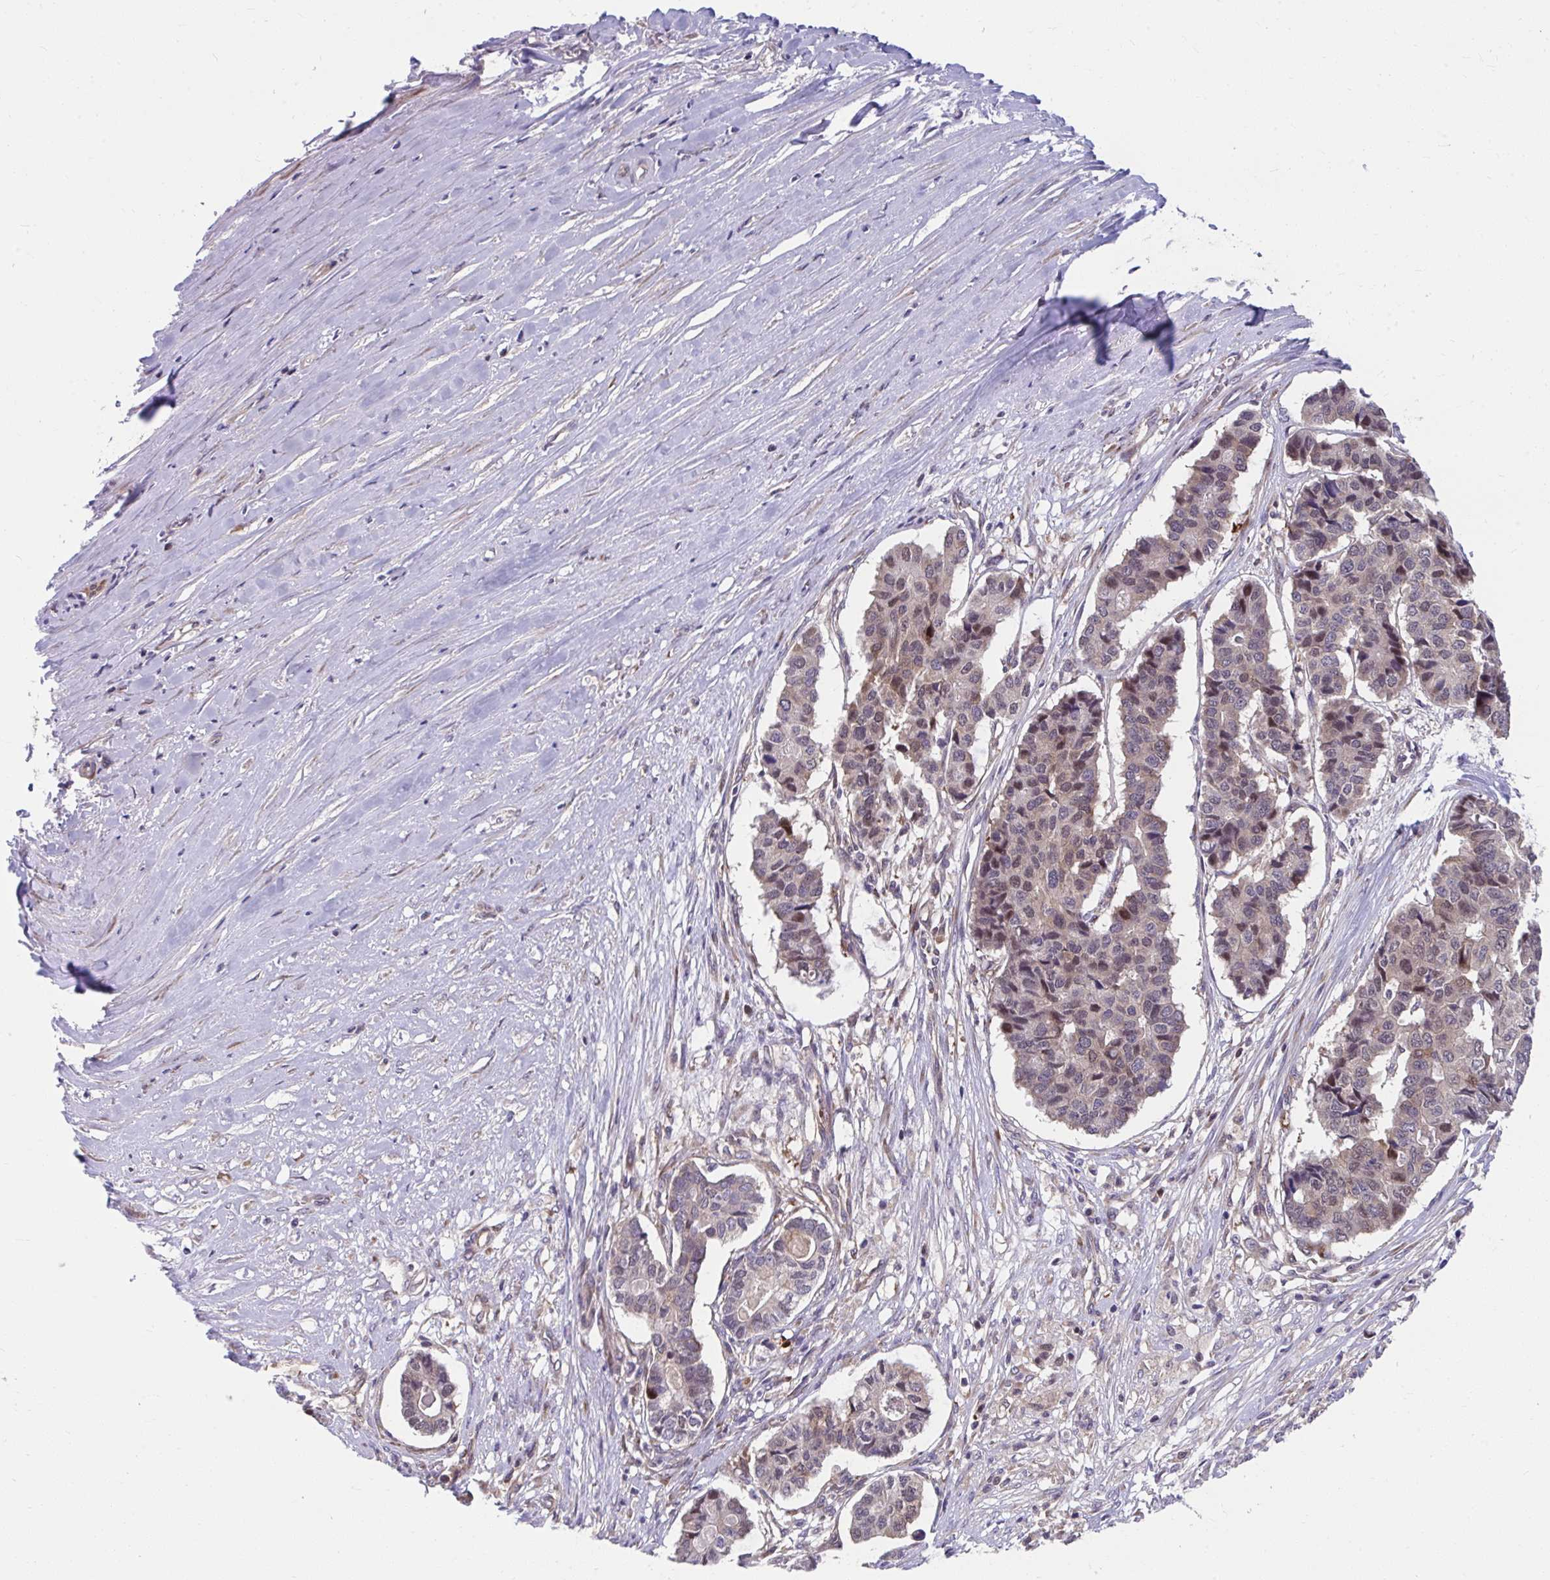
{"staining": {"intensity": "moderate", "quantity": "<25%", "location": "cytoplasmic/membranous,nuclear"}, "tissue": "pancreatic cancer", "cell_type": "Tumor cells", "image_type": "cancer", "snomed": [{"axis": "morphology", "description": "Adenocarcinoma, NOS"}, {"axis": "topography", "description": "Pancreas"}], "caption": "About <25% of tumor cells in pancreatic adenocarcinoma reveal moderate cytoplasmic/membranous and nuclear protein positivity as visualized by brown immunohistochemical staining.", "gene": "PCDHB7", "patient": {"sex": "male", "age": 50}}